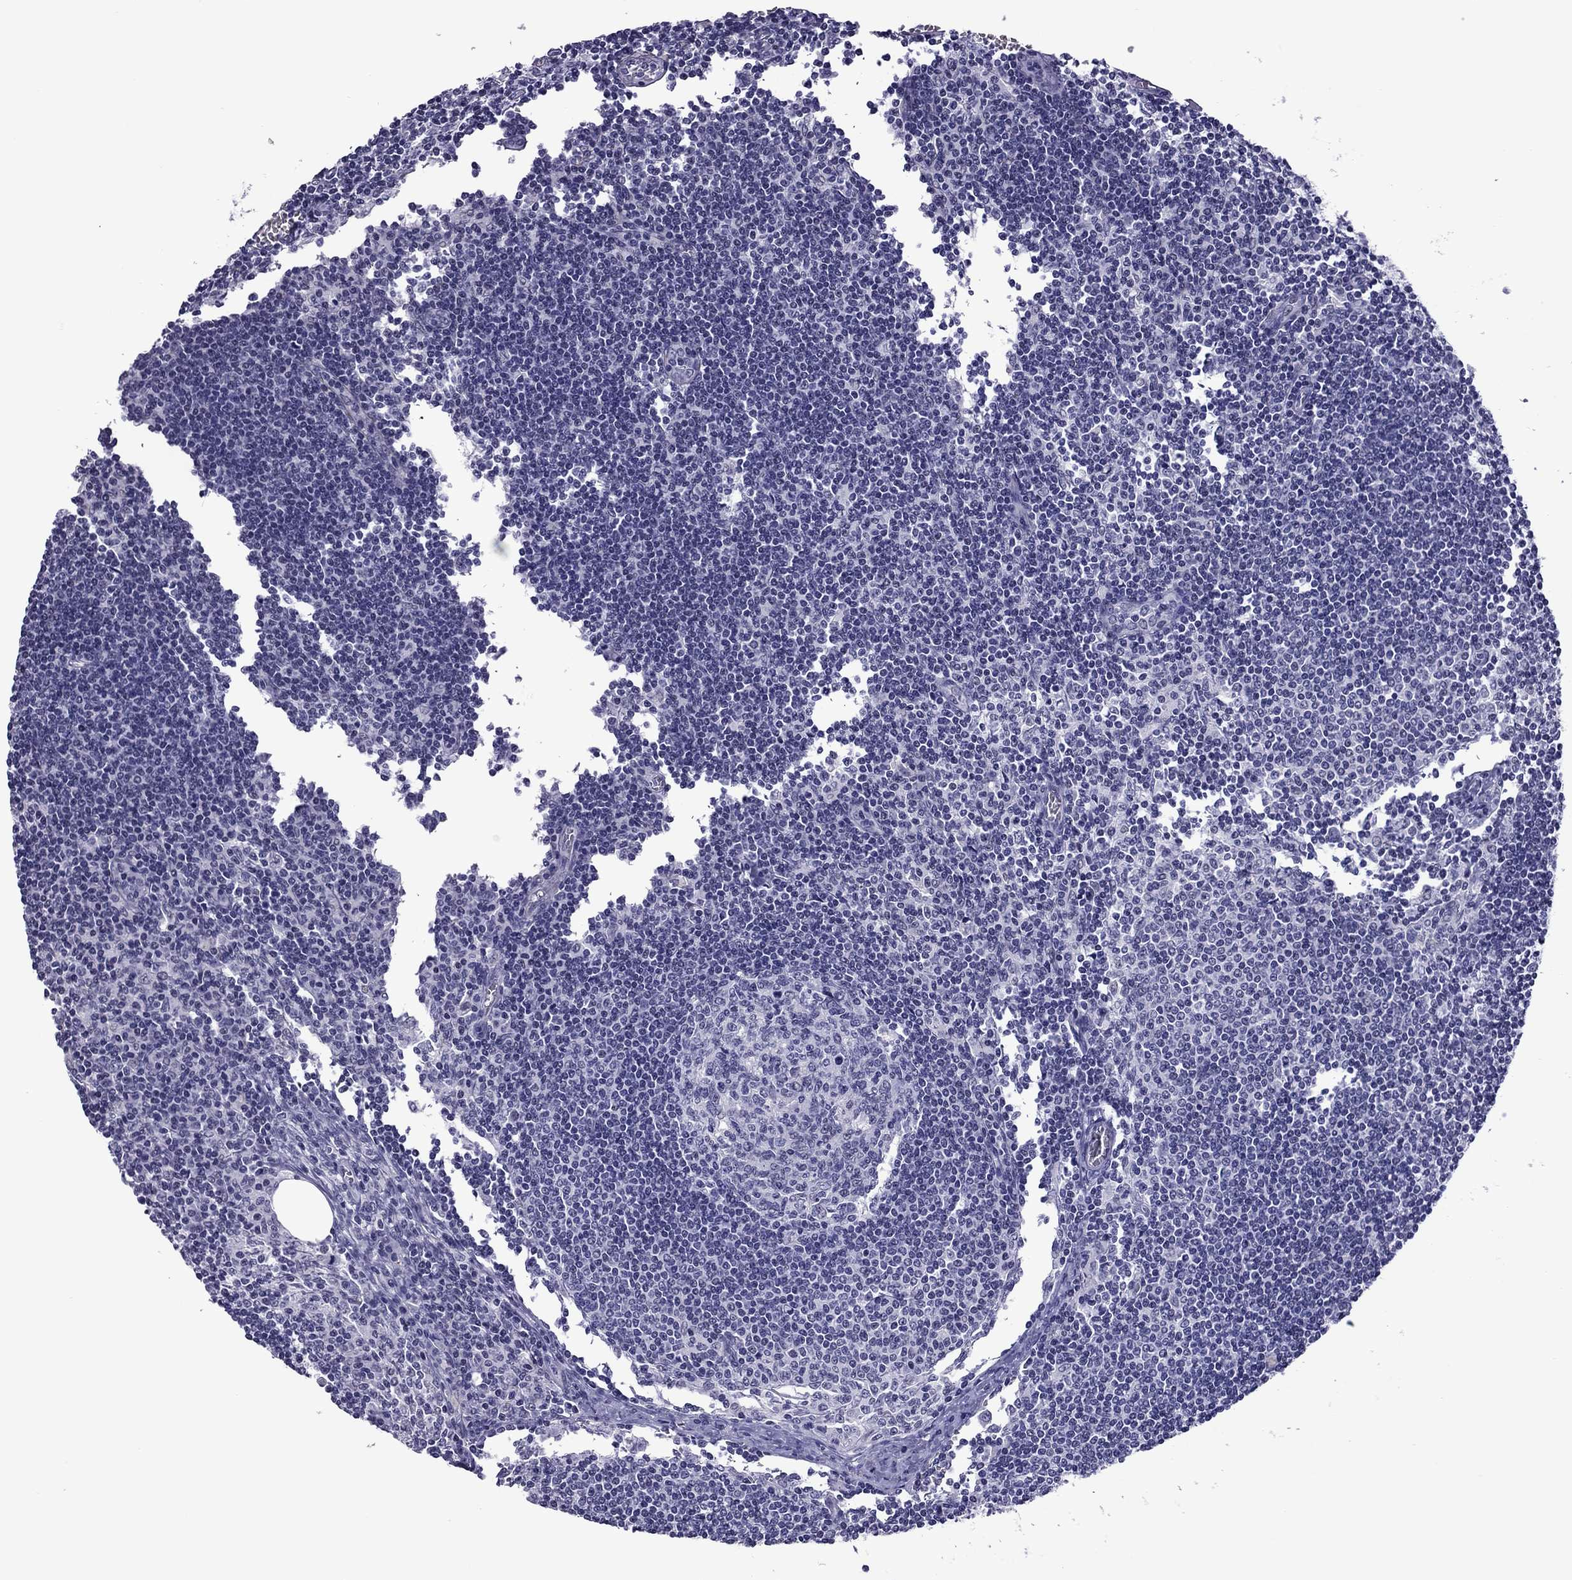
{"staining": {"intensity": "negative", "quantity": "none", "location": "none"}, "tissue": "lymph node", "cell_type": "Germinal center cells", "image_type": "normal", "snomed": [{"axis": "morphology", "description": "Normal tissue, NOS"}, {"axis": "topography", "description": "Lymph node"}], "caption": "Protein analysis of unremarkable lymph node reveals no significant expression in germinal center cells. (DAB IHC visualized using brightfield microscopy, high magnification).", "gene": "ZNF646", "patient": {"sex": "male", "age": 59}}